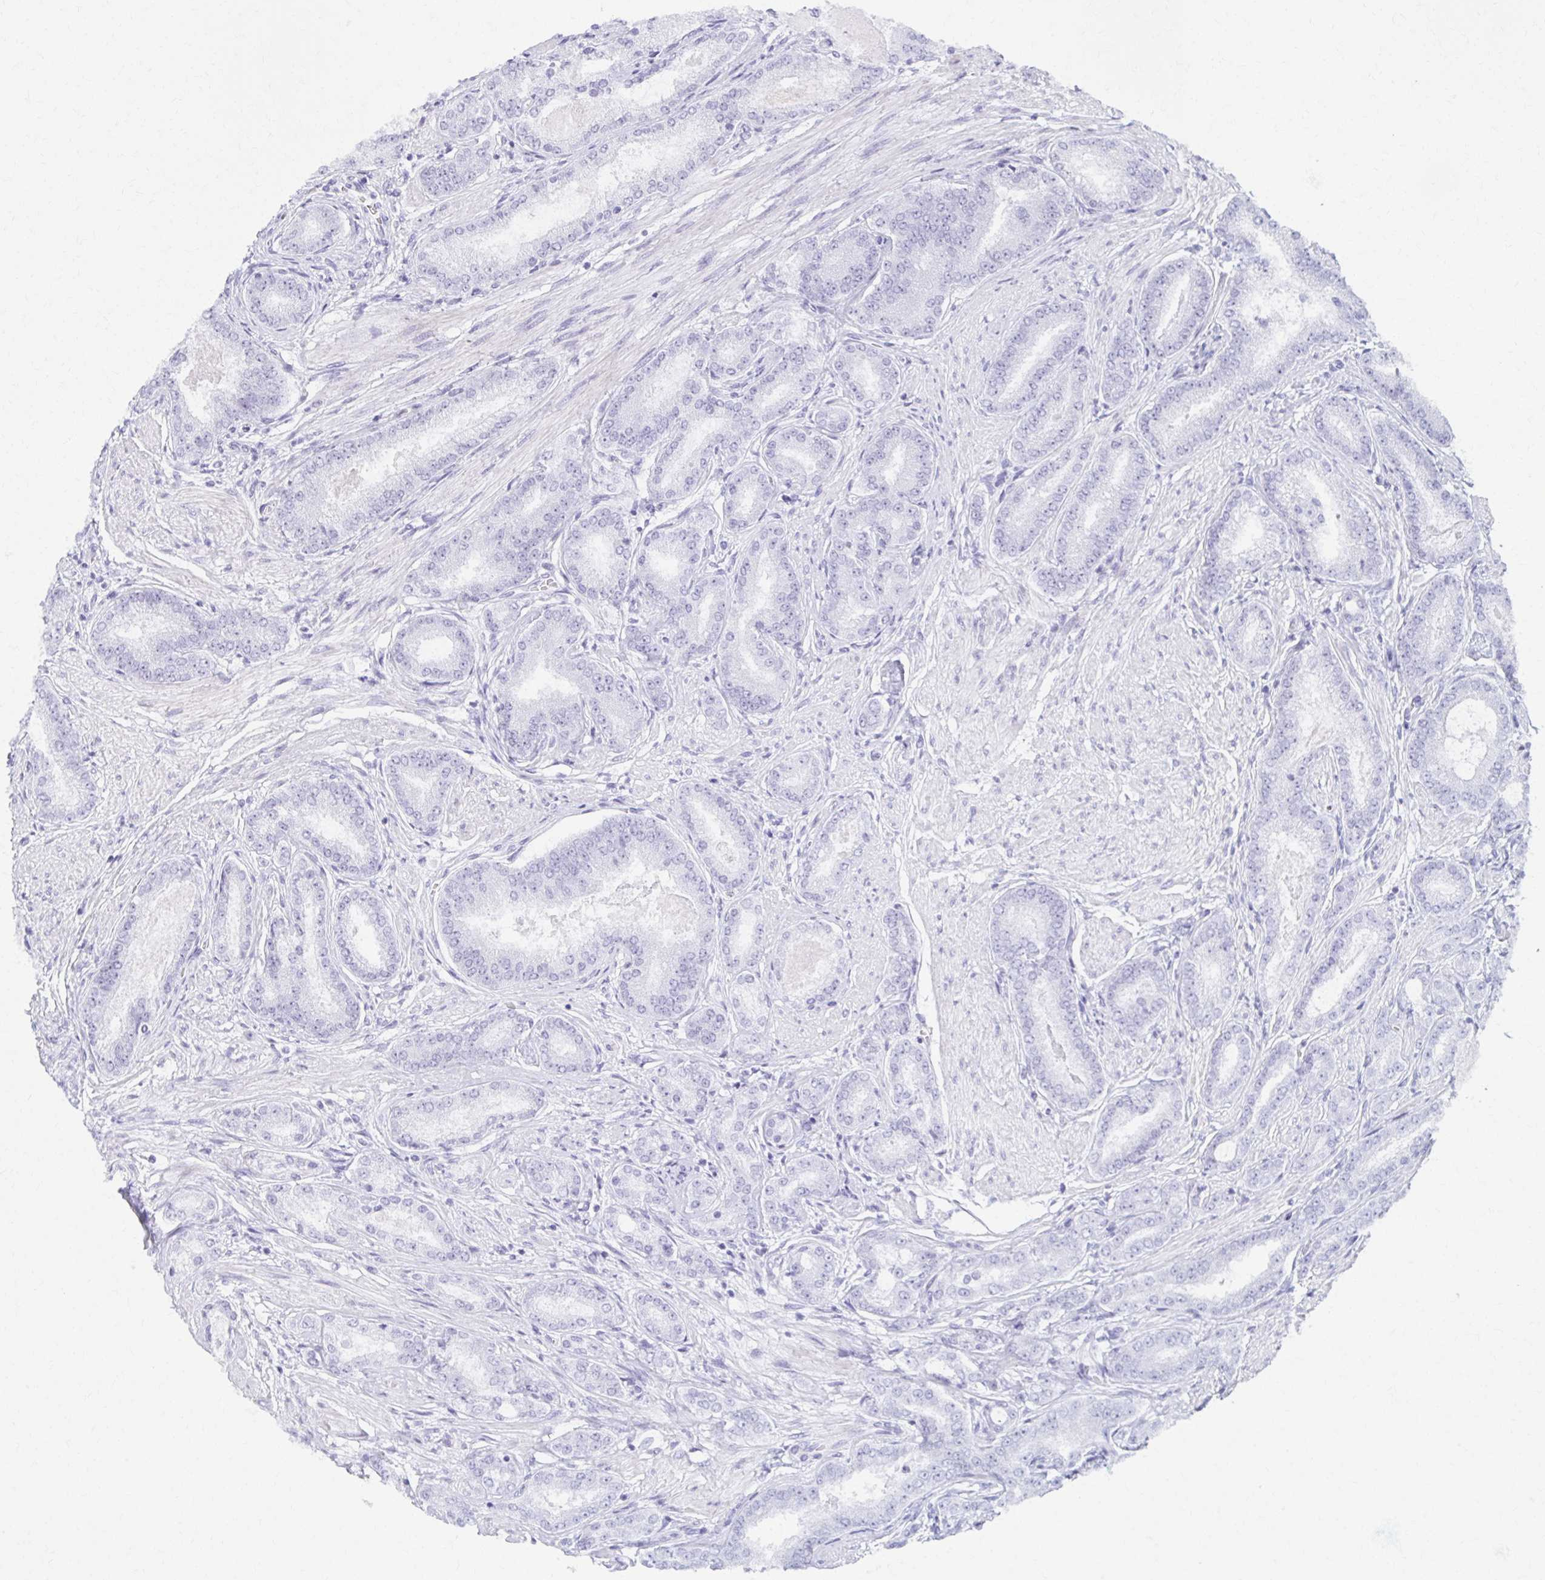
{"staining": {"intensity": "negative", "quantity": "none", "location": "none"}, "tissue": "prostate cancer", "cell_type": "Tumor cells", "image_type": "cancer", "snomed": [{"axis": "morphology", "description": "Adenocarcinoma, High grade"}, {"axis": "topography", "description": "Prostate"}], "caption": "Immunohistochemistry of human adenocarcinoma (high-grade) (prostate) shows no staining in tumor cells. Nuclei are stained in blue.", "gene": "MORC4", "patient": {"sex": "male", "age": 63}}